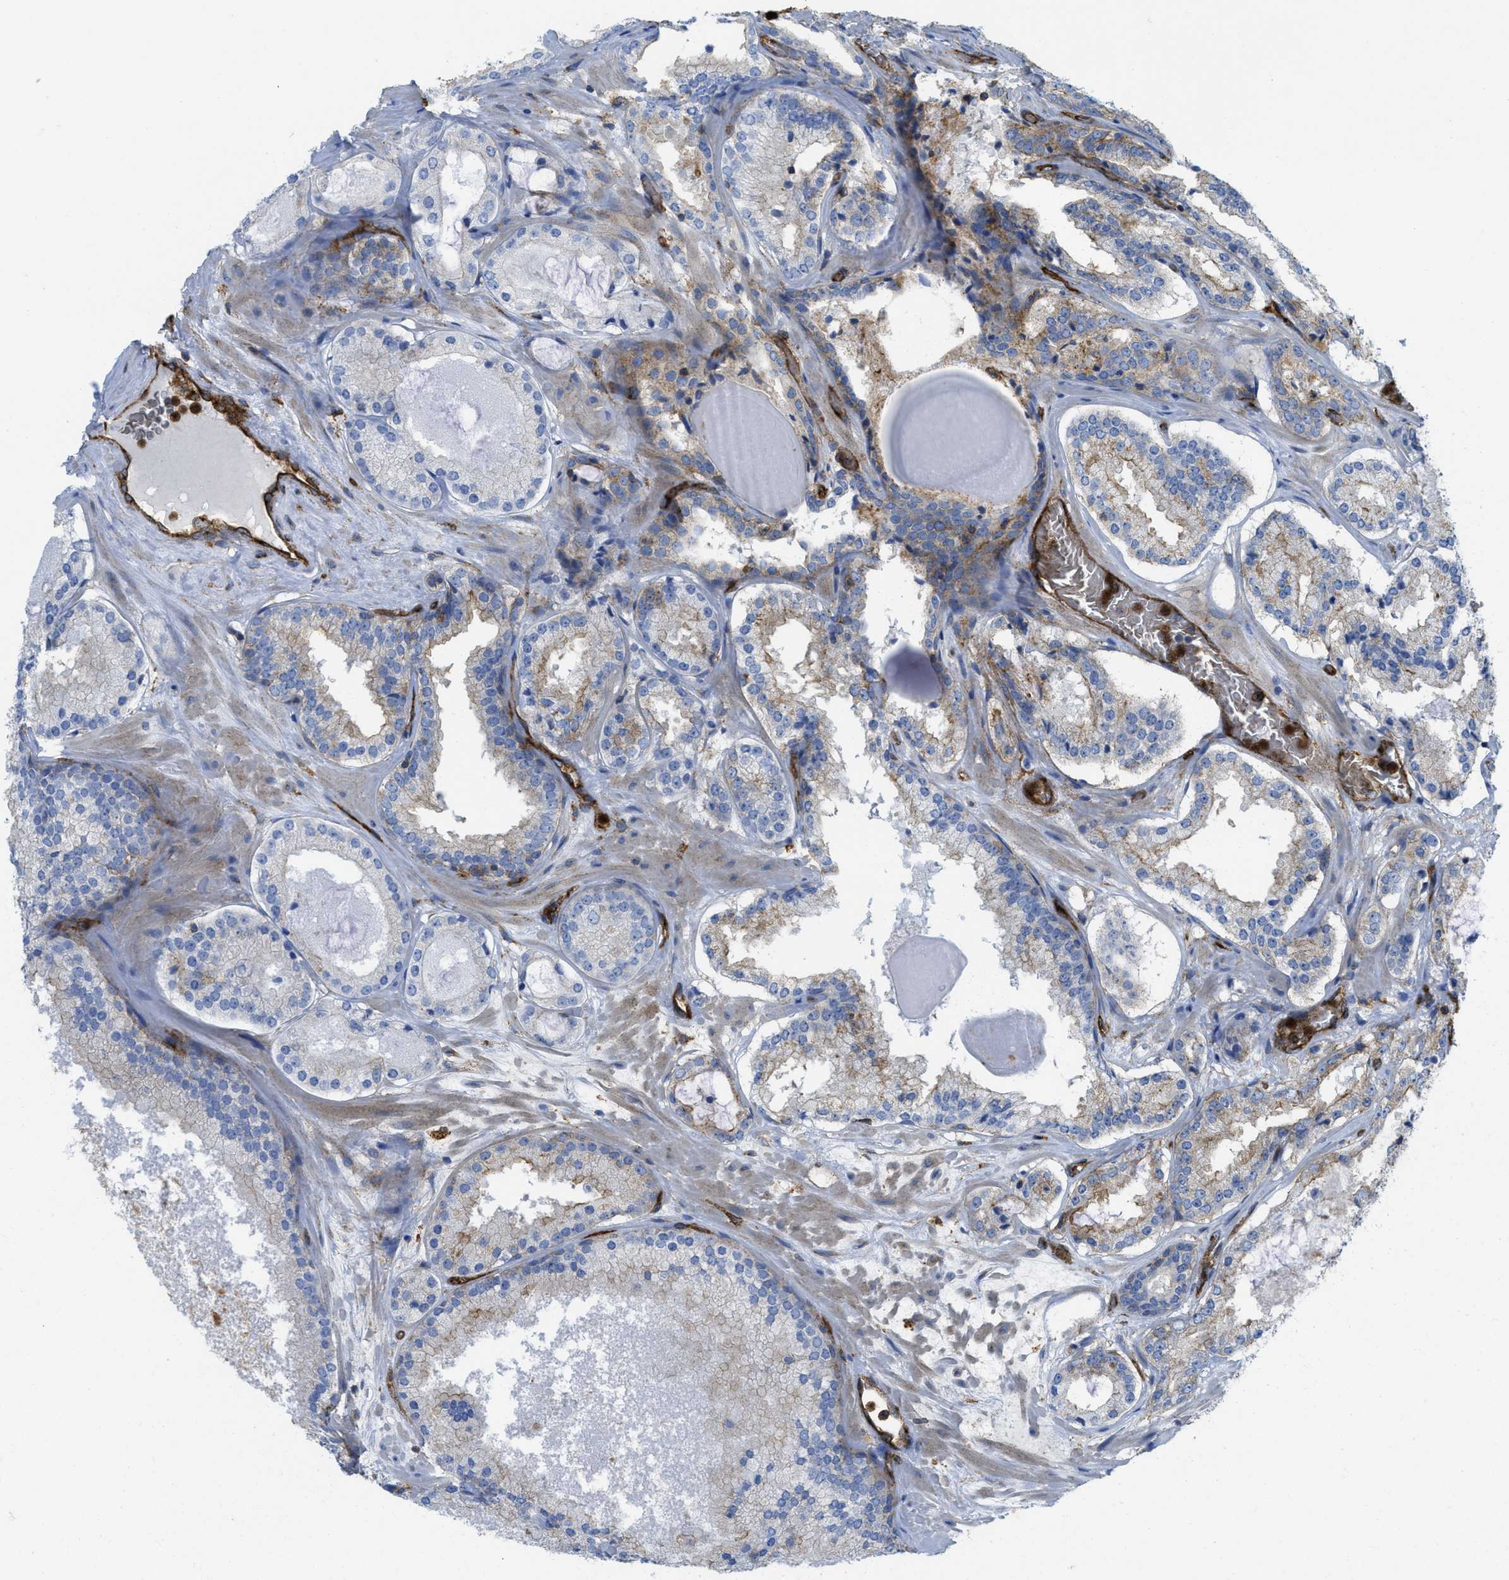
{"staining": {"intensity": "weak", "quantity": "<25%", "location": "cytoplasmic/membranous"}, "tissue": "prostate cancer", "cell_type": "Tumor cells", "image_type": "cancer", "snomed": [{"axis": "morphology", "description": "Adenocarcinoma, High grade"}, {"axis": "topography", "description": "Prostate"}], "caption": "IHC micrograph of neoplastic tissue: high-grade adenocarcinoma (prostate) stained with DAB displays no significant protein positivity in tumor cells.", "gene": "HIP1", "patient": {"sex": "male", "age": 65}}